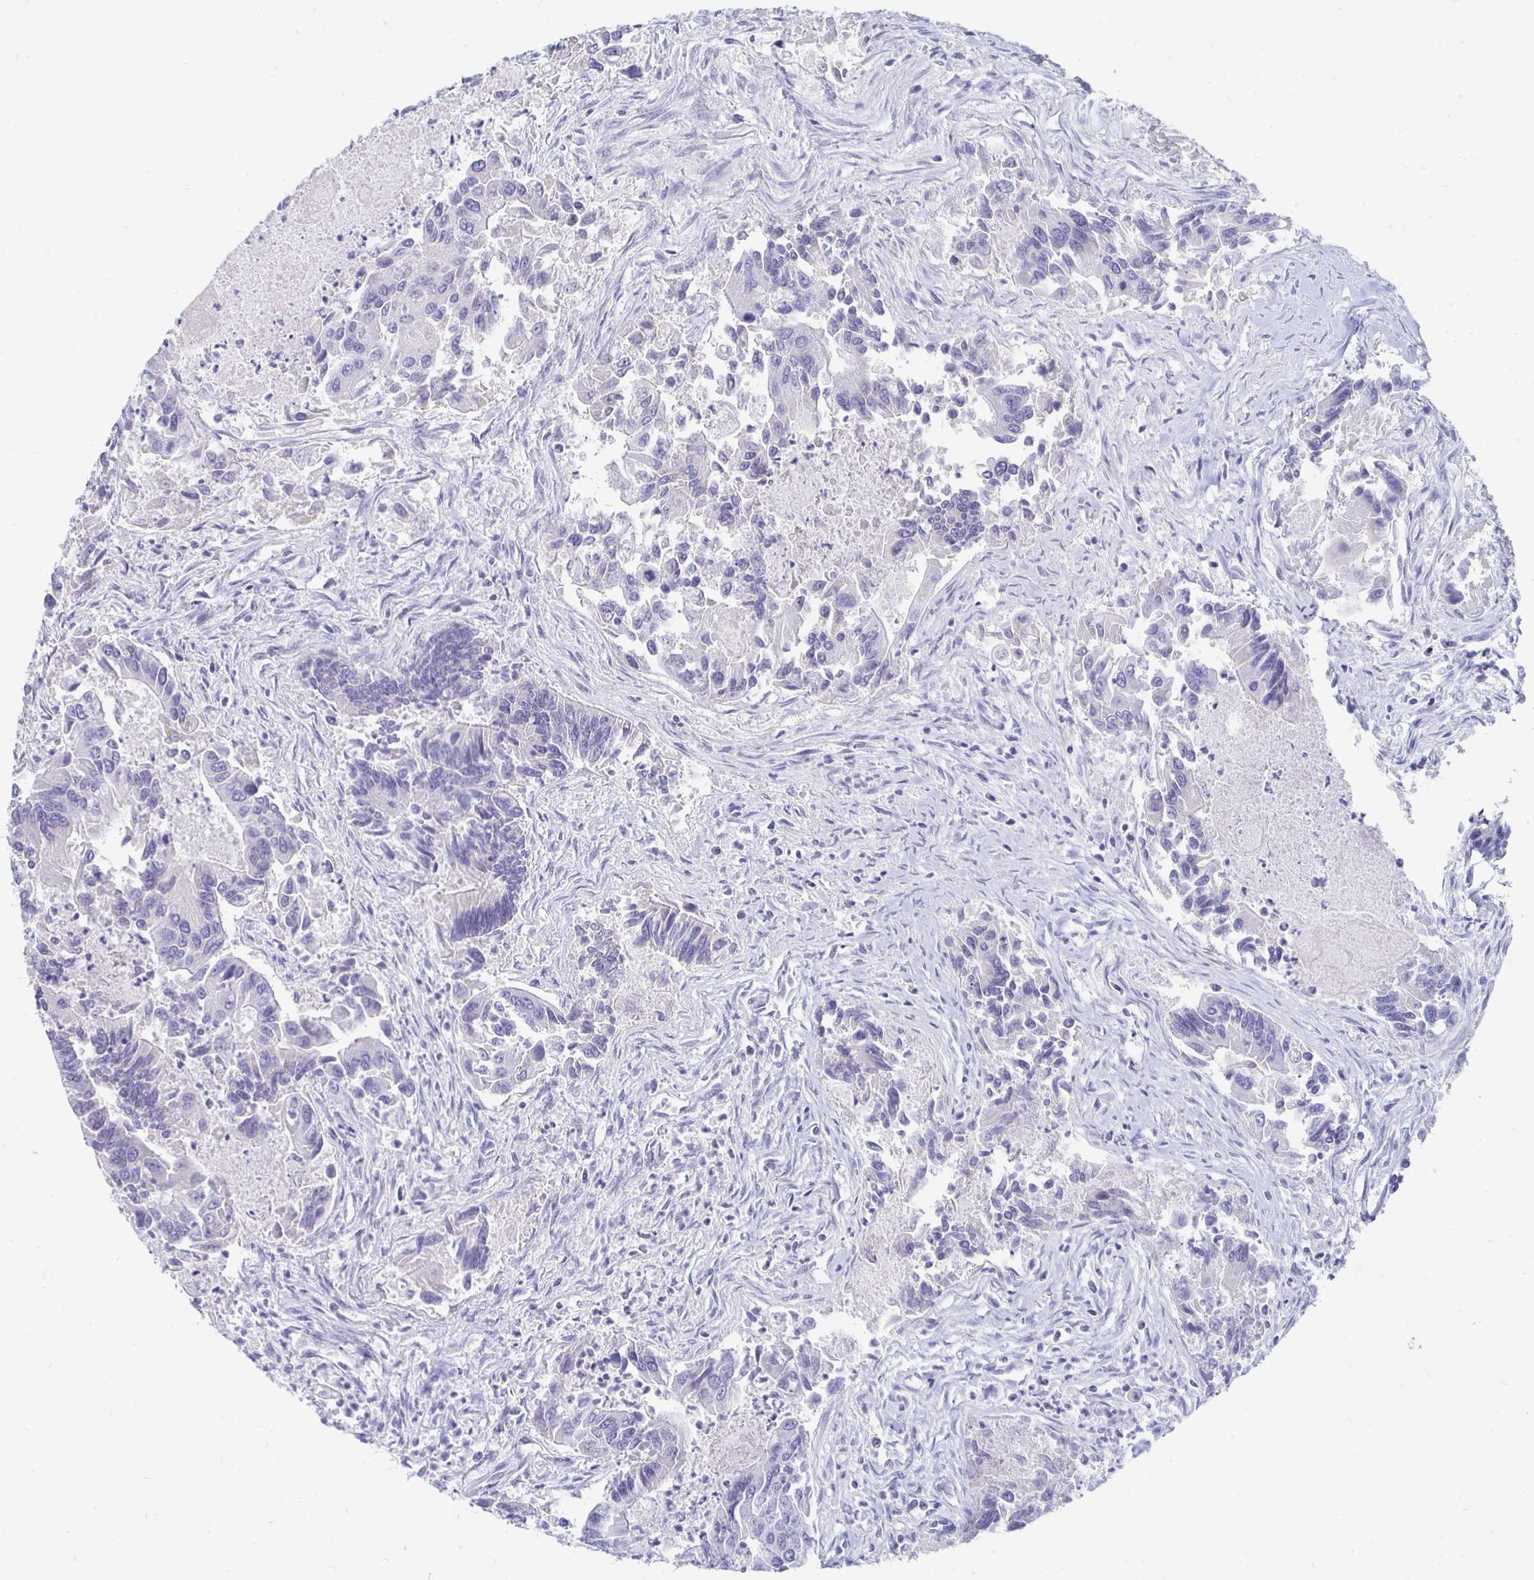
{"staining": {"intensity": "negative", "quantity": "none", "location": "none"}, "tissue": "colorectal cancer", "cell_type": "Tumor cells", "image_type": "cancer", "snomed": [{"axis": "morphology", "description": "Adenocarcinoma, NOS"}, {"axis": "topography", "description": "Colon"}], "caption": "A micrograph of colorectal cancer stained for a protein shows no brown staining in tumor cells.", "gene": "PEG10", "patient": {"sex": "female", "age": 67}}